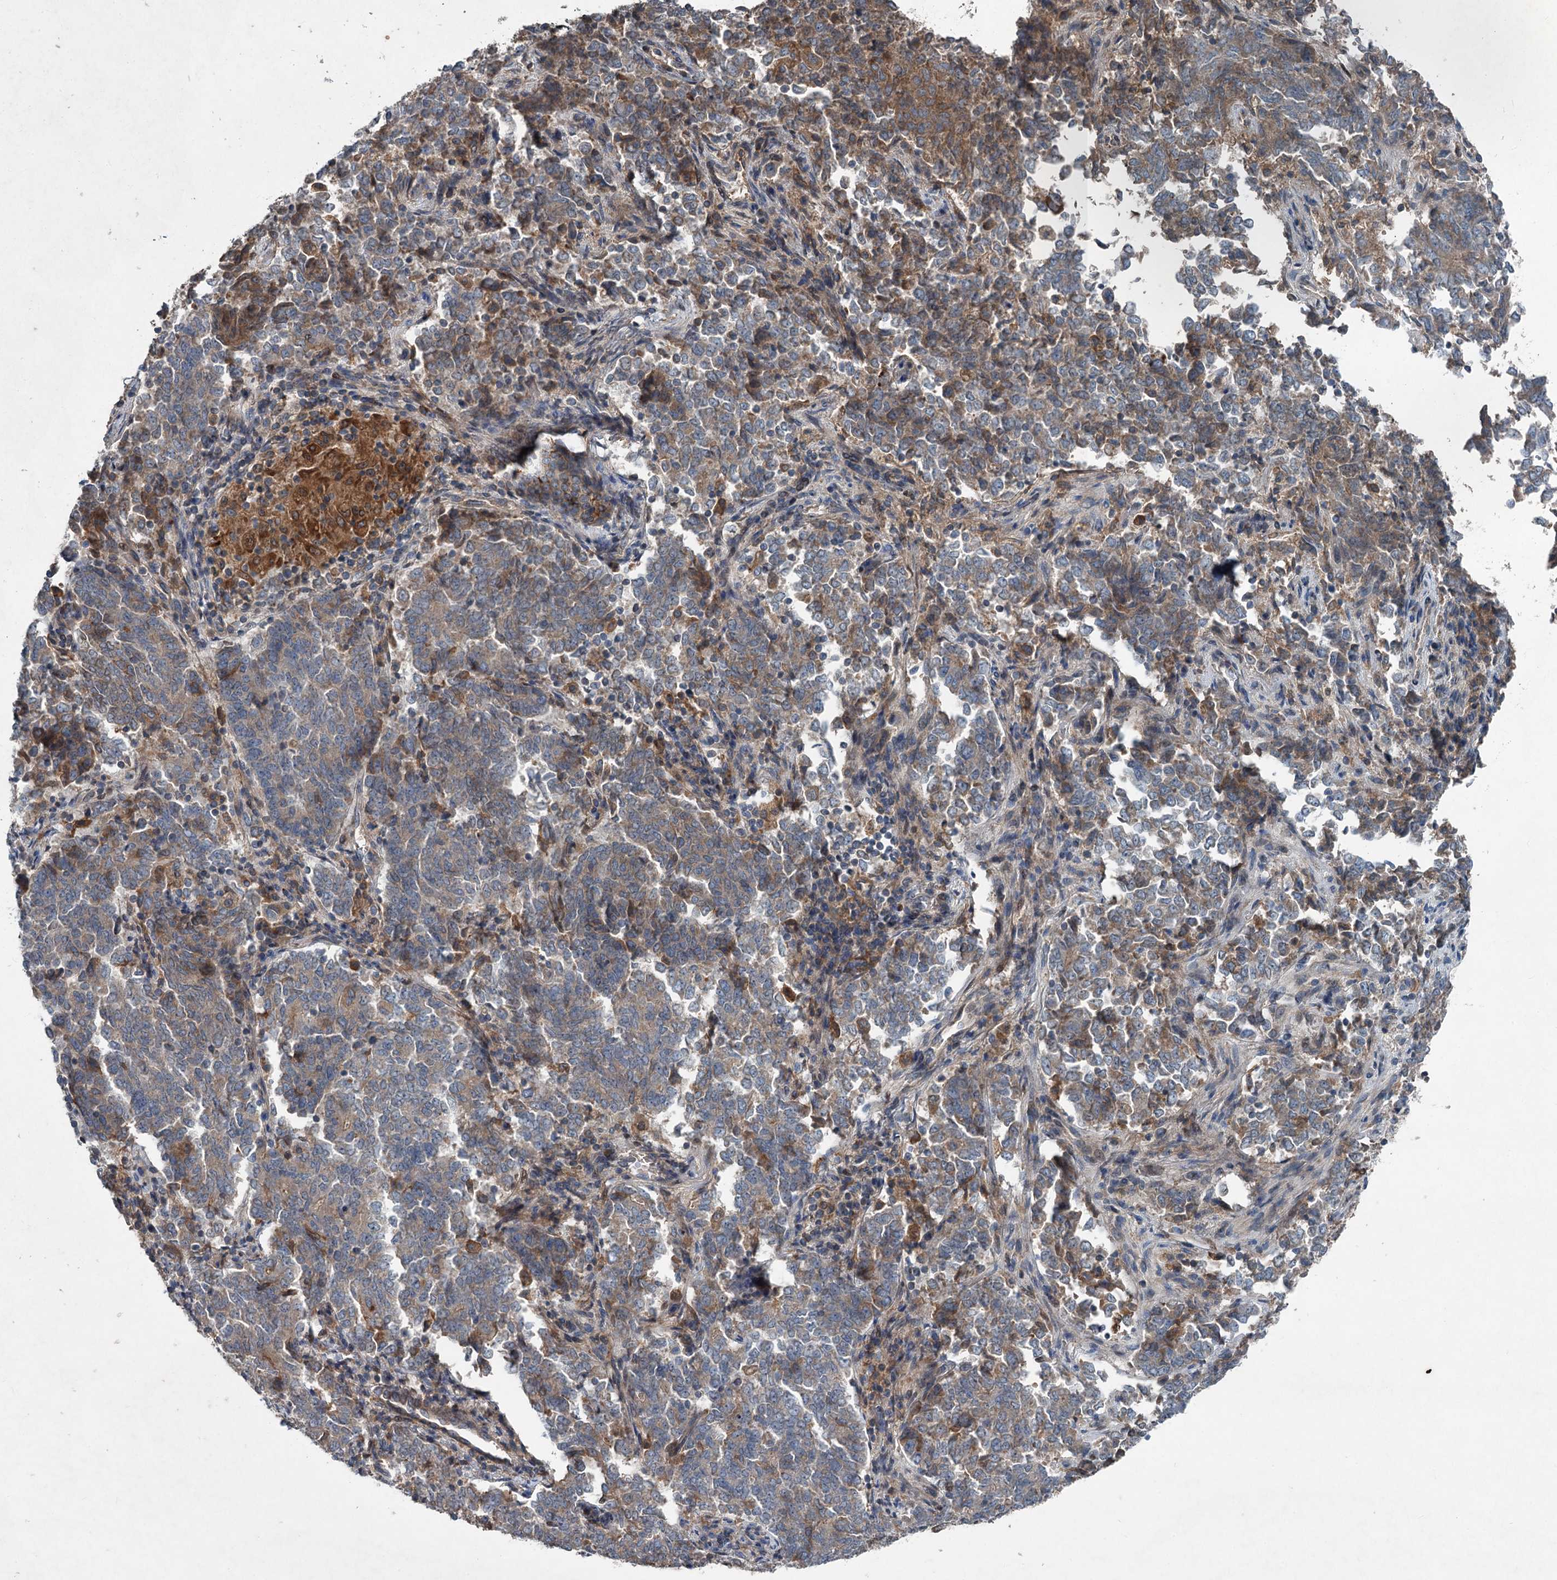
{"staining": {"intensity": "moderate", "quantity": "25%-75%", "location": "cytoplasmic/membranous"}, "tissue": "endometrial cancer", "cell_type": "Tumor cells", "image_type": "cancer", "snomed": [{"axis": "morphology", "description": "Adenocarcinoma, NOS"}, {"axis": "topography", "description": "Endometrium"}], "caption": "Endometrial cancer (adenocarcinoma) stained with DAB immunohistochemistry displays medium levels of moderate cytoplasmic/membranous expression in about 25%-75% of tumor cells.", "gene": "TAPBPL", "patient": {"sex": "female", "age": 80}}